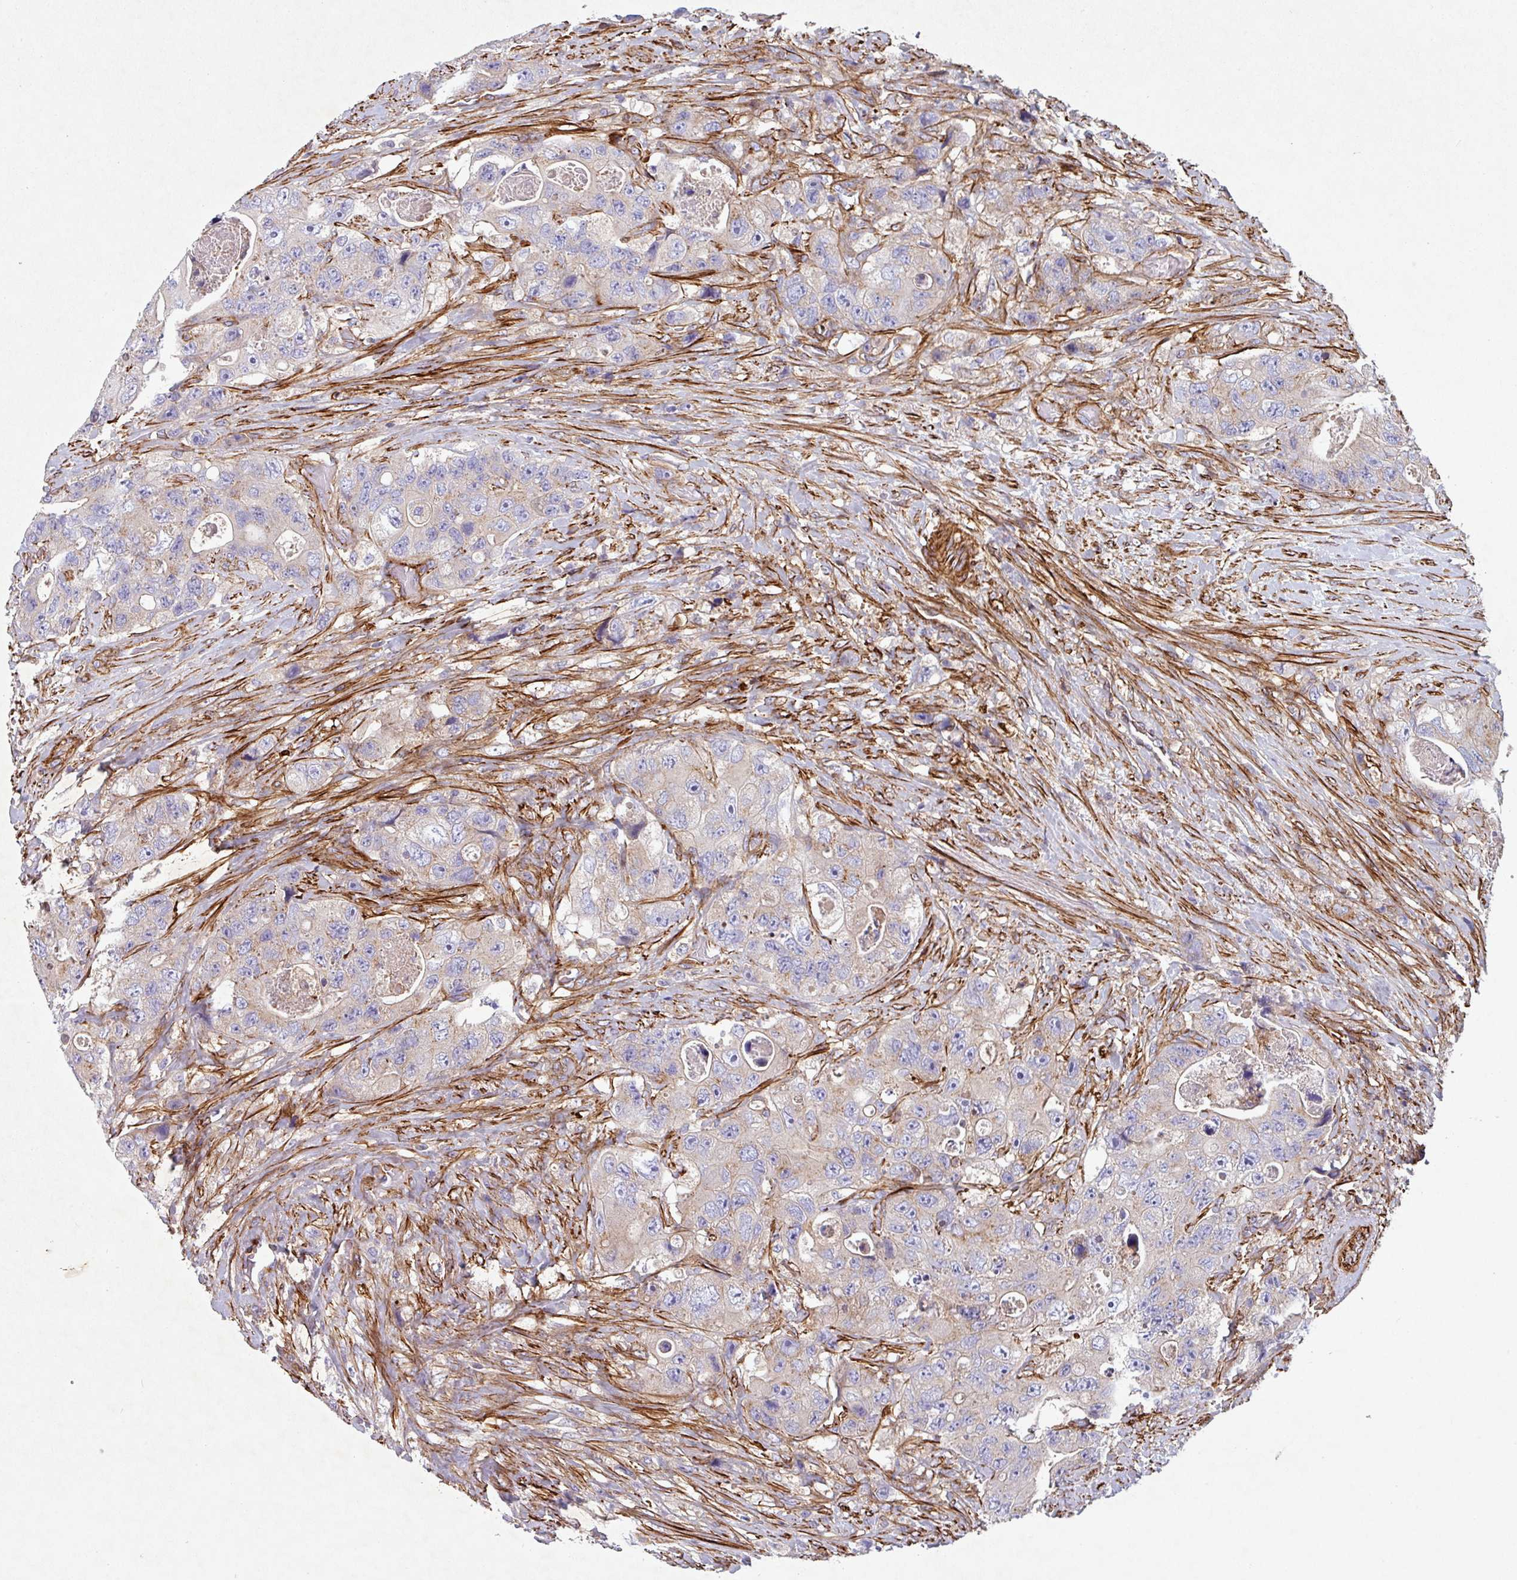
{"staining": {"intensity": "weak", "quantity": "25%-75%", "location": "cytoplasmic/membranous"}, "tissue": "colorectal cancer", "cell_type": "Tumor cells", "image_type": "cancer", "snomed": [{"axis": "morphology", "description": "Adenocarcinoma, NOS"}, {"axis": "topography", "description": "Colon"}], "caption": "Immunohistochemical staining of colorectal cancer reveals low levels of weak cytoplasmic/membranous protein positivity in approximately 25%-75% of tumor cells.", "gene": "ATP2C2", "patient": {"sex": "female", "age": 46}}